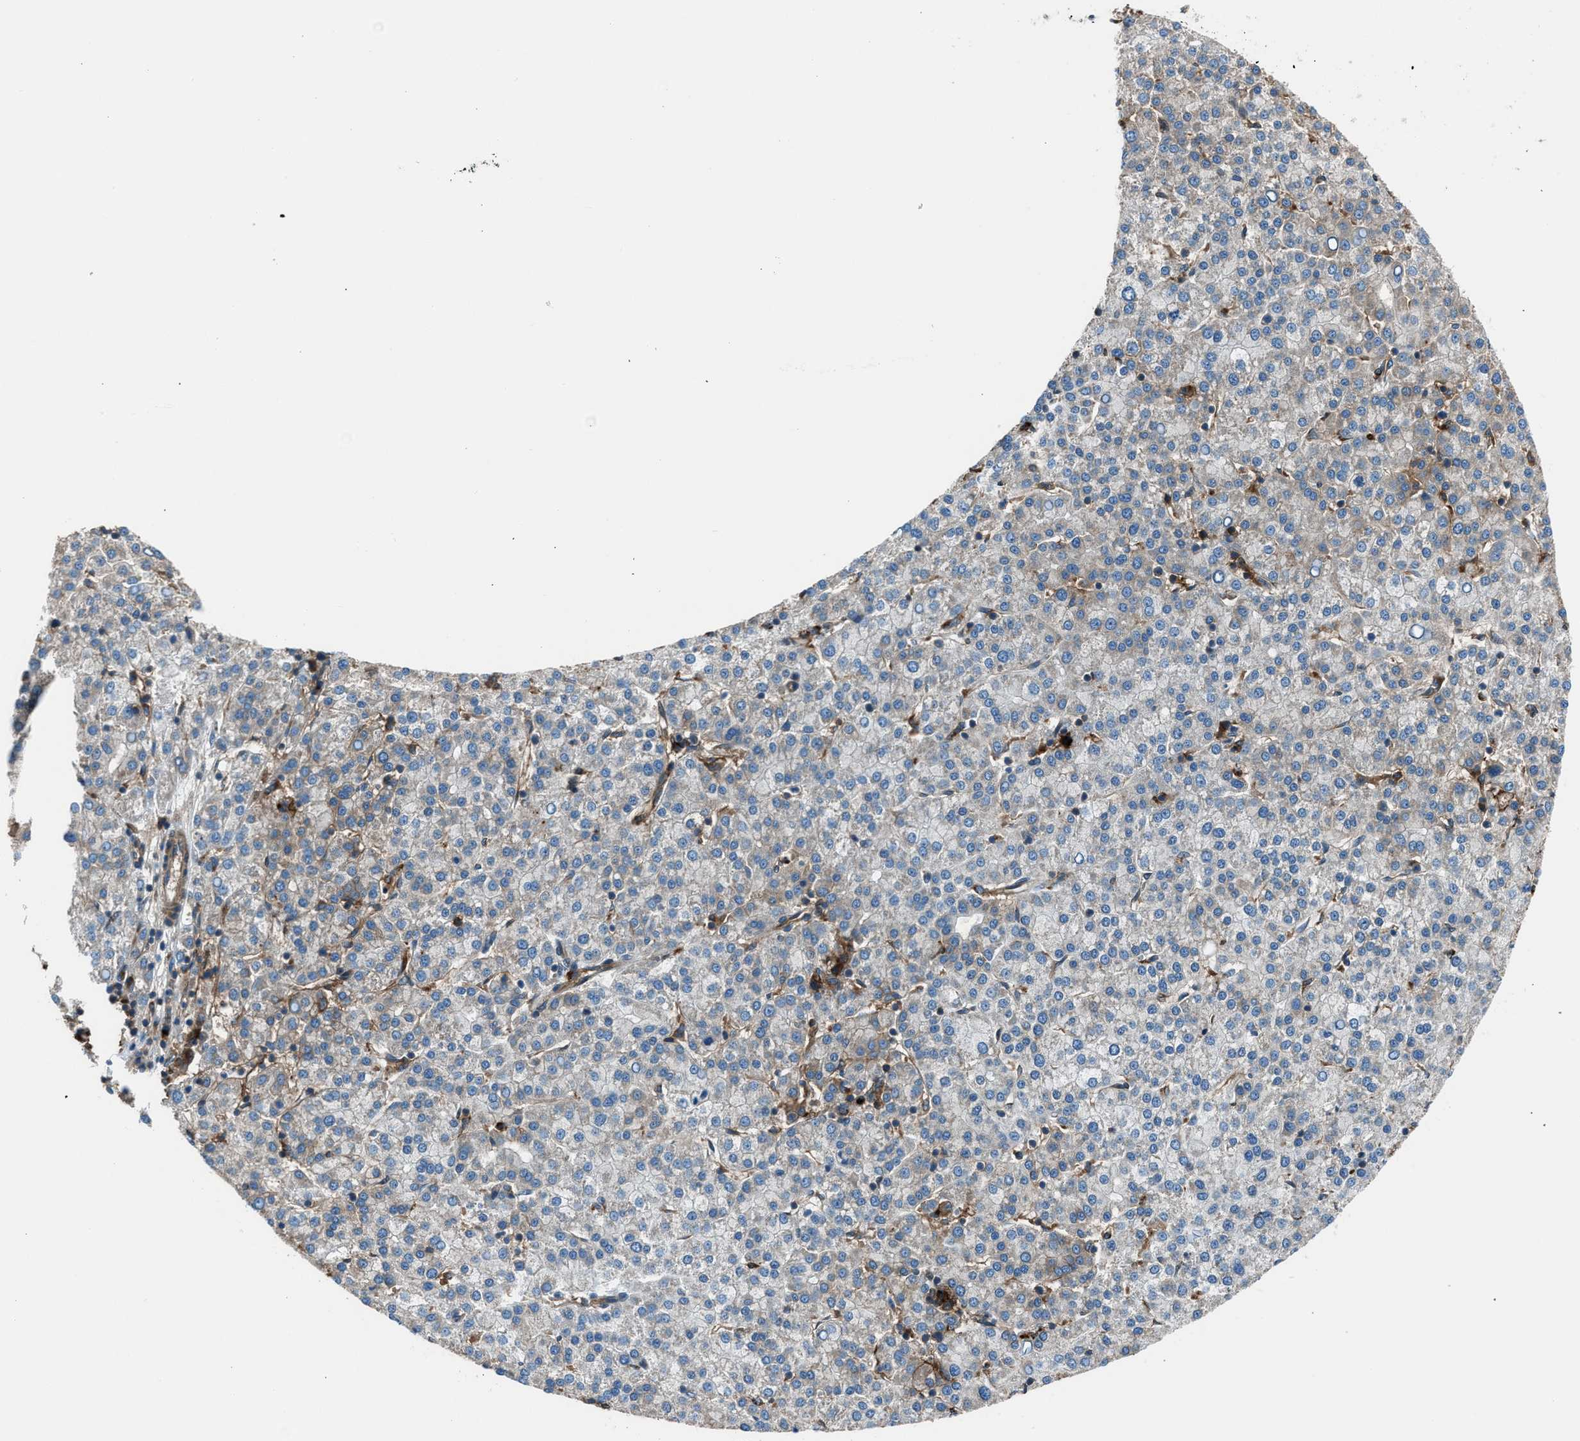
{"staining": {"intensity": "weak", "quantity": "<25%", "location": "cytoplasmic/membranous"}, "tissue": "liver cancer", "cell_type": "Tumor cells", "image_type": "cancer", "snomed": [{"axis": "morphology", "description": "Carcinoma, Hepatocellular, NOS"}, {"axis": "topography", "description": "Liver"}], "caption": "An image of human hepatocellular carcinoma (liver) is negative for staining in tumor cells.", "gene": "LMBR1", "patient": {"sex": "female", "age": 58}}